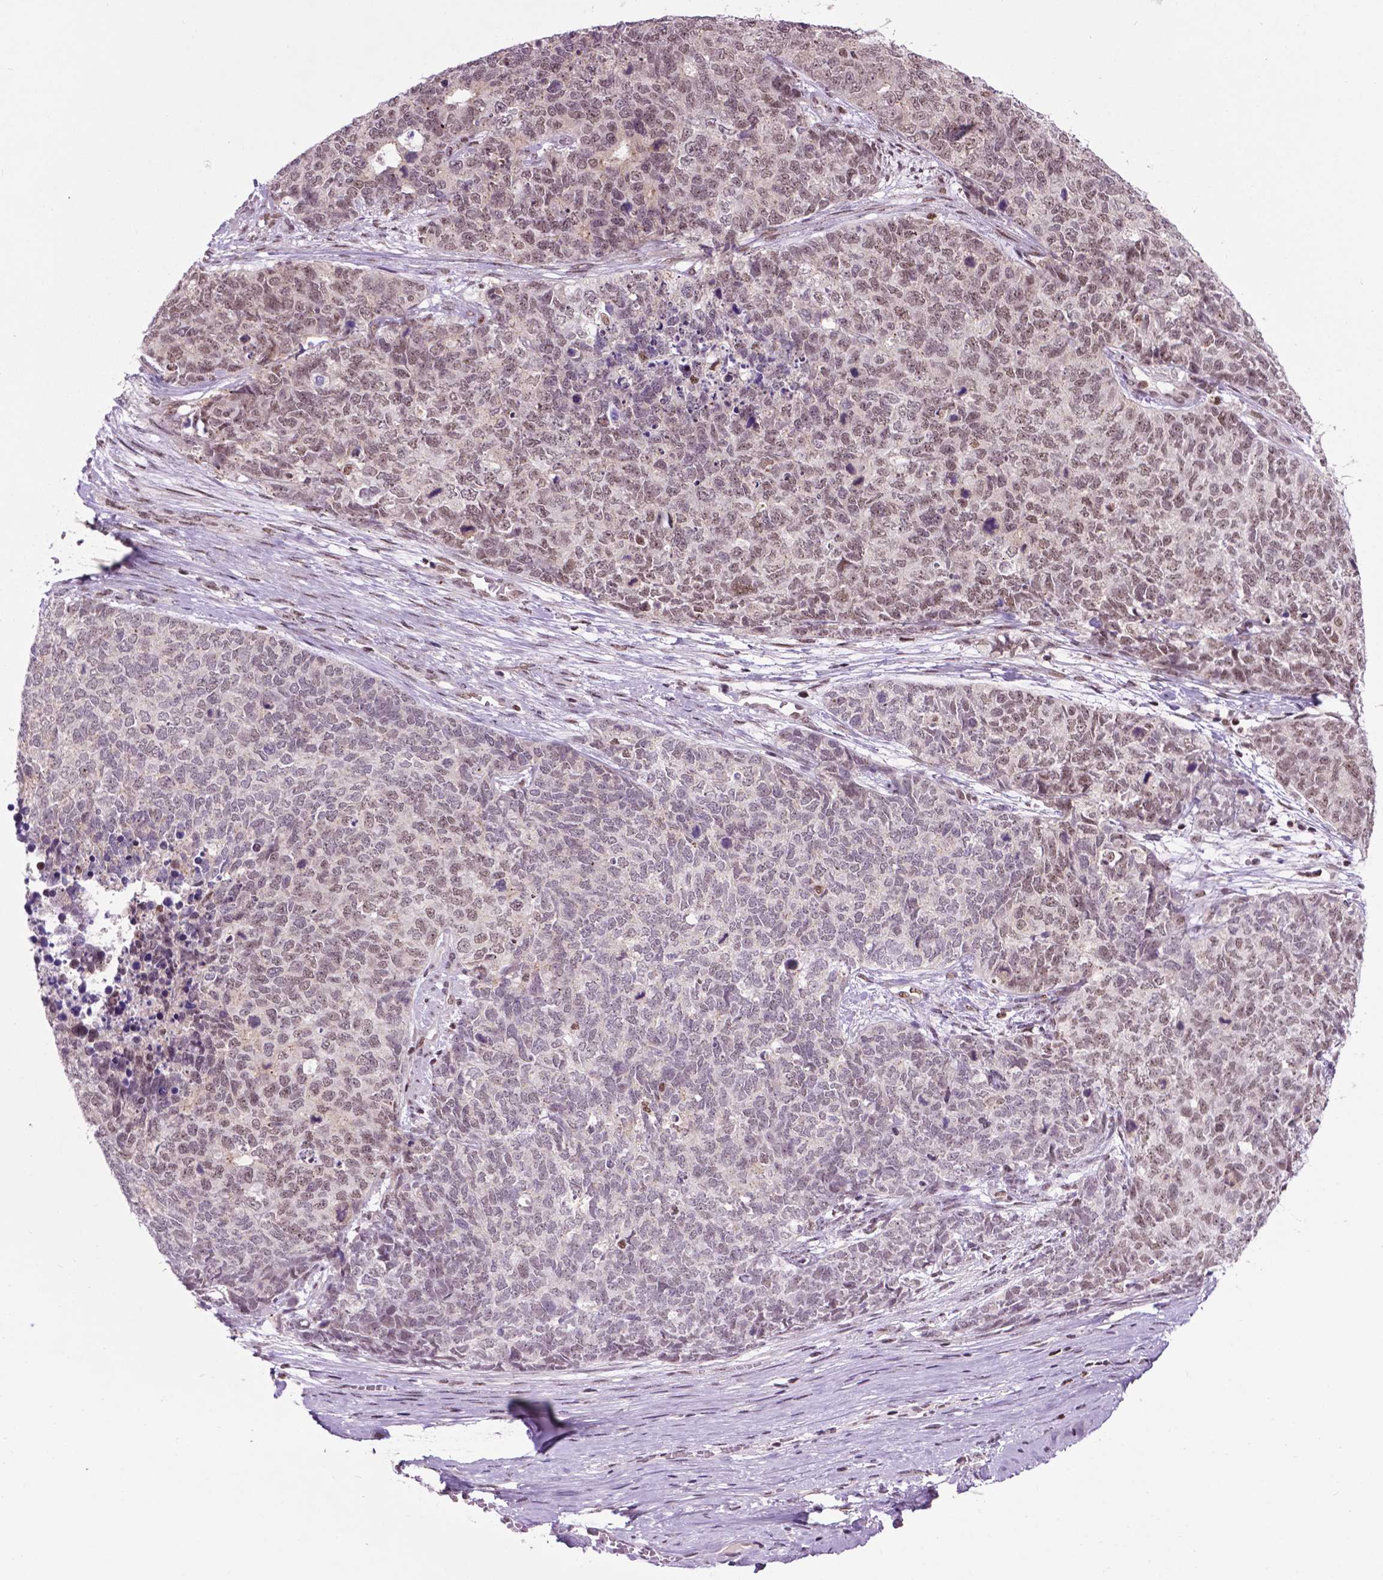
{"staining": {"intensity": "weak", "quantity": "25%-75%", "location": "nuclear"}, "tissue": "cervical cancer", "cell_type": "Tumor cells", "image_type": "cancer", "snomed": [{"axis": "morphology", "description": "Squamous cell carcinoma, NOS"}, {"axis": "topography", "description": "Cervix"}], "caption": "A micrograph of human squamous cell carcinoma (cervical) stained for a protein reveals weak nuclear brown staining in tumor cells. (DAB (3,3'-diaminobenzidine) IHC with brightfield microscopy, high magnification).", "gene": "EAF1", "patient": {"sex": "female", "age": 63}}